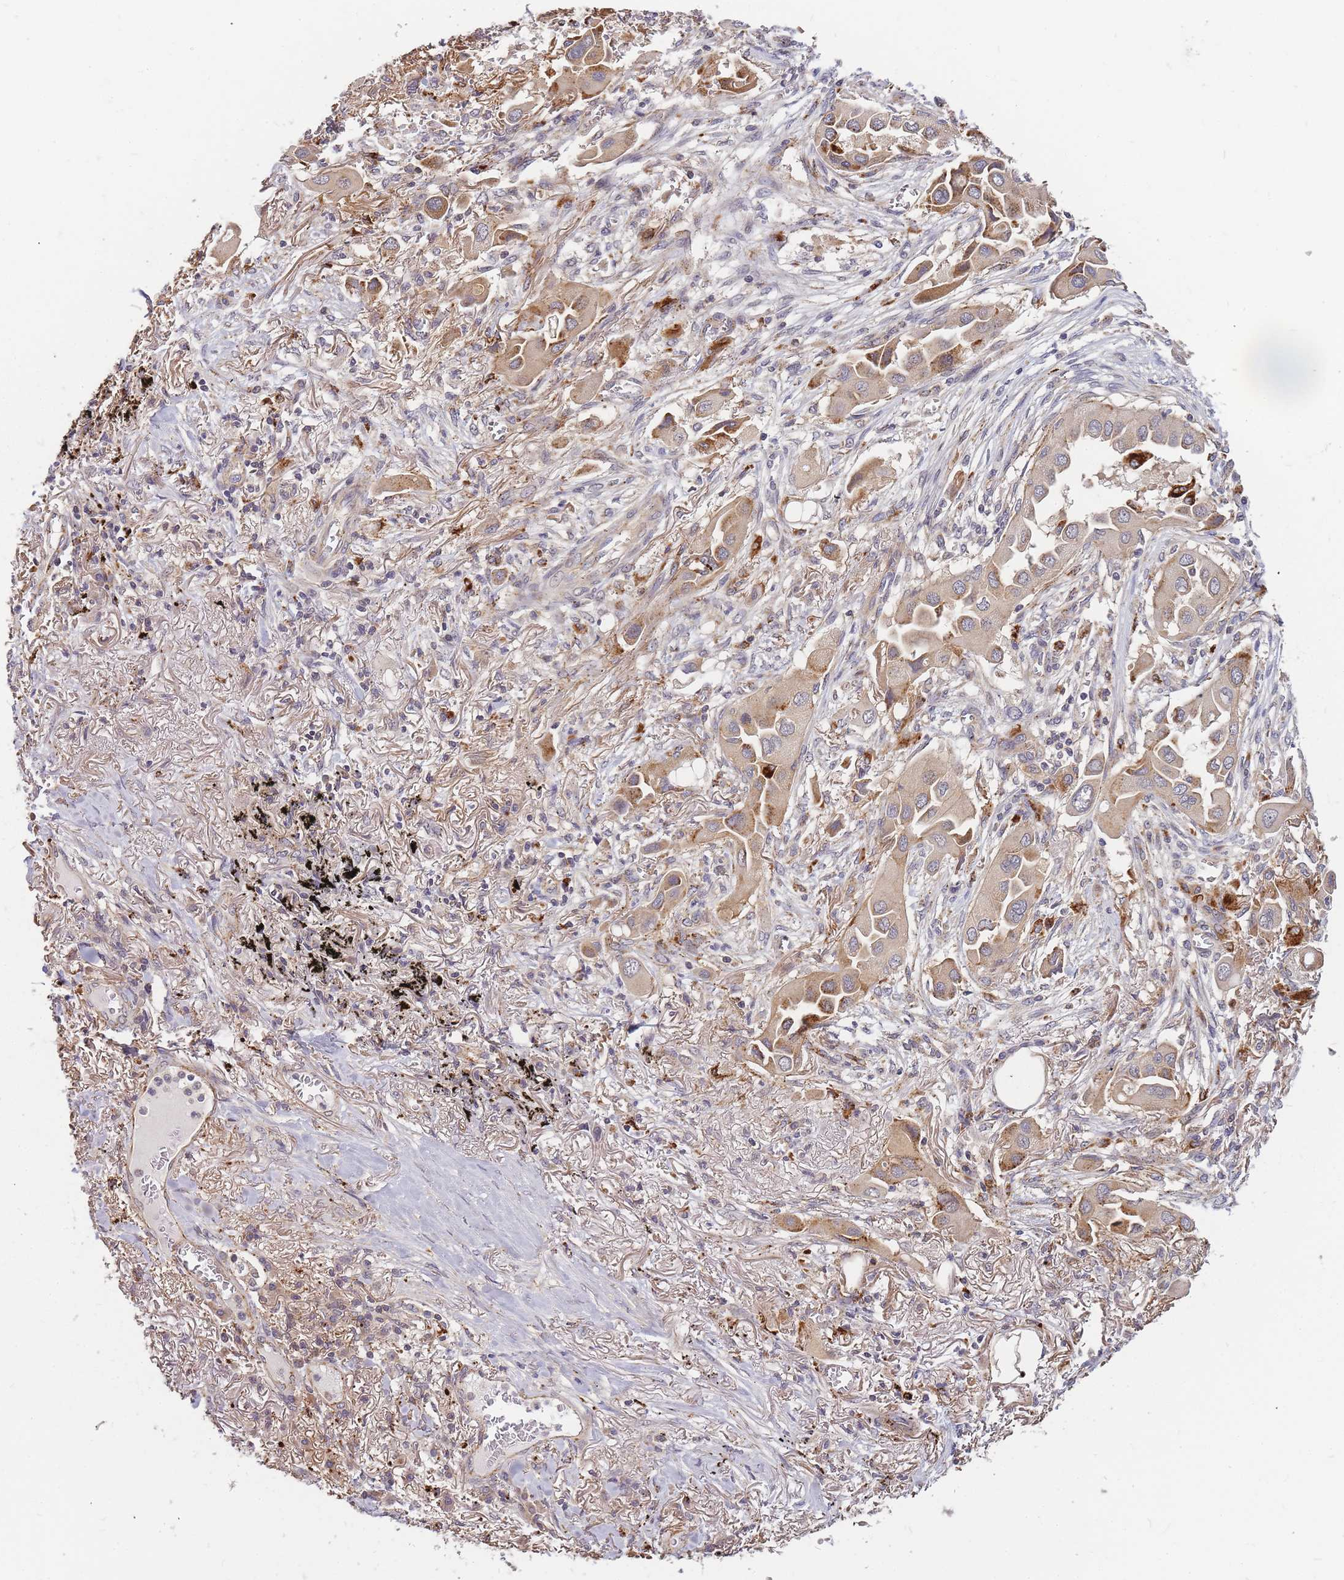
{"staining": {"intensity": "moderate", "quantity": ">75%", "location": "cytoplasmic/membranous"}, "tissue": "lung cancer", "cell_type": "Tumor cells", "image_type": "cancer", "snomed": [{"axis": "morphology", "description": "Adenocarcinoma, NOS"}, {"axis": "topography", "description": "Lung"}], "caption": "Moderate cytoplasmic/membranous expression is seen in approximately >75% of tumor cells in adenocarcinoma (lung). The protein is stained brown, and the nuclei are stained in blue (DAB (3,3'-diaminobenzidine) IHC with brightfield microscopy, high magnification).", "gene": "ATG5", "patient": {"sex": "female", "age": 76}}